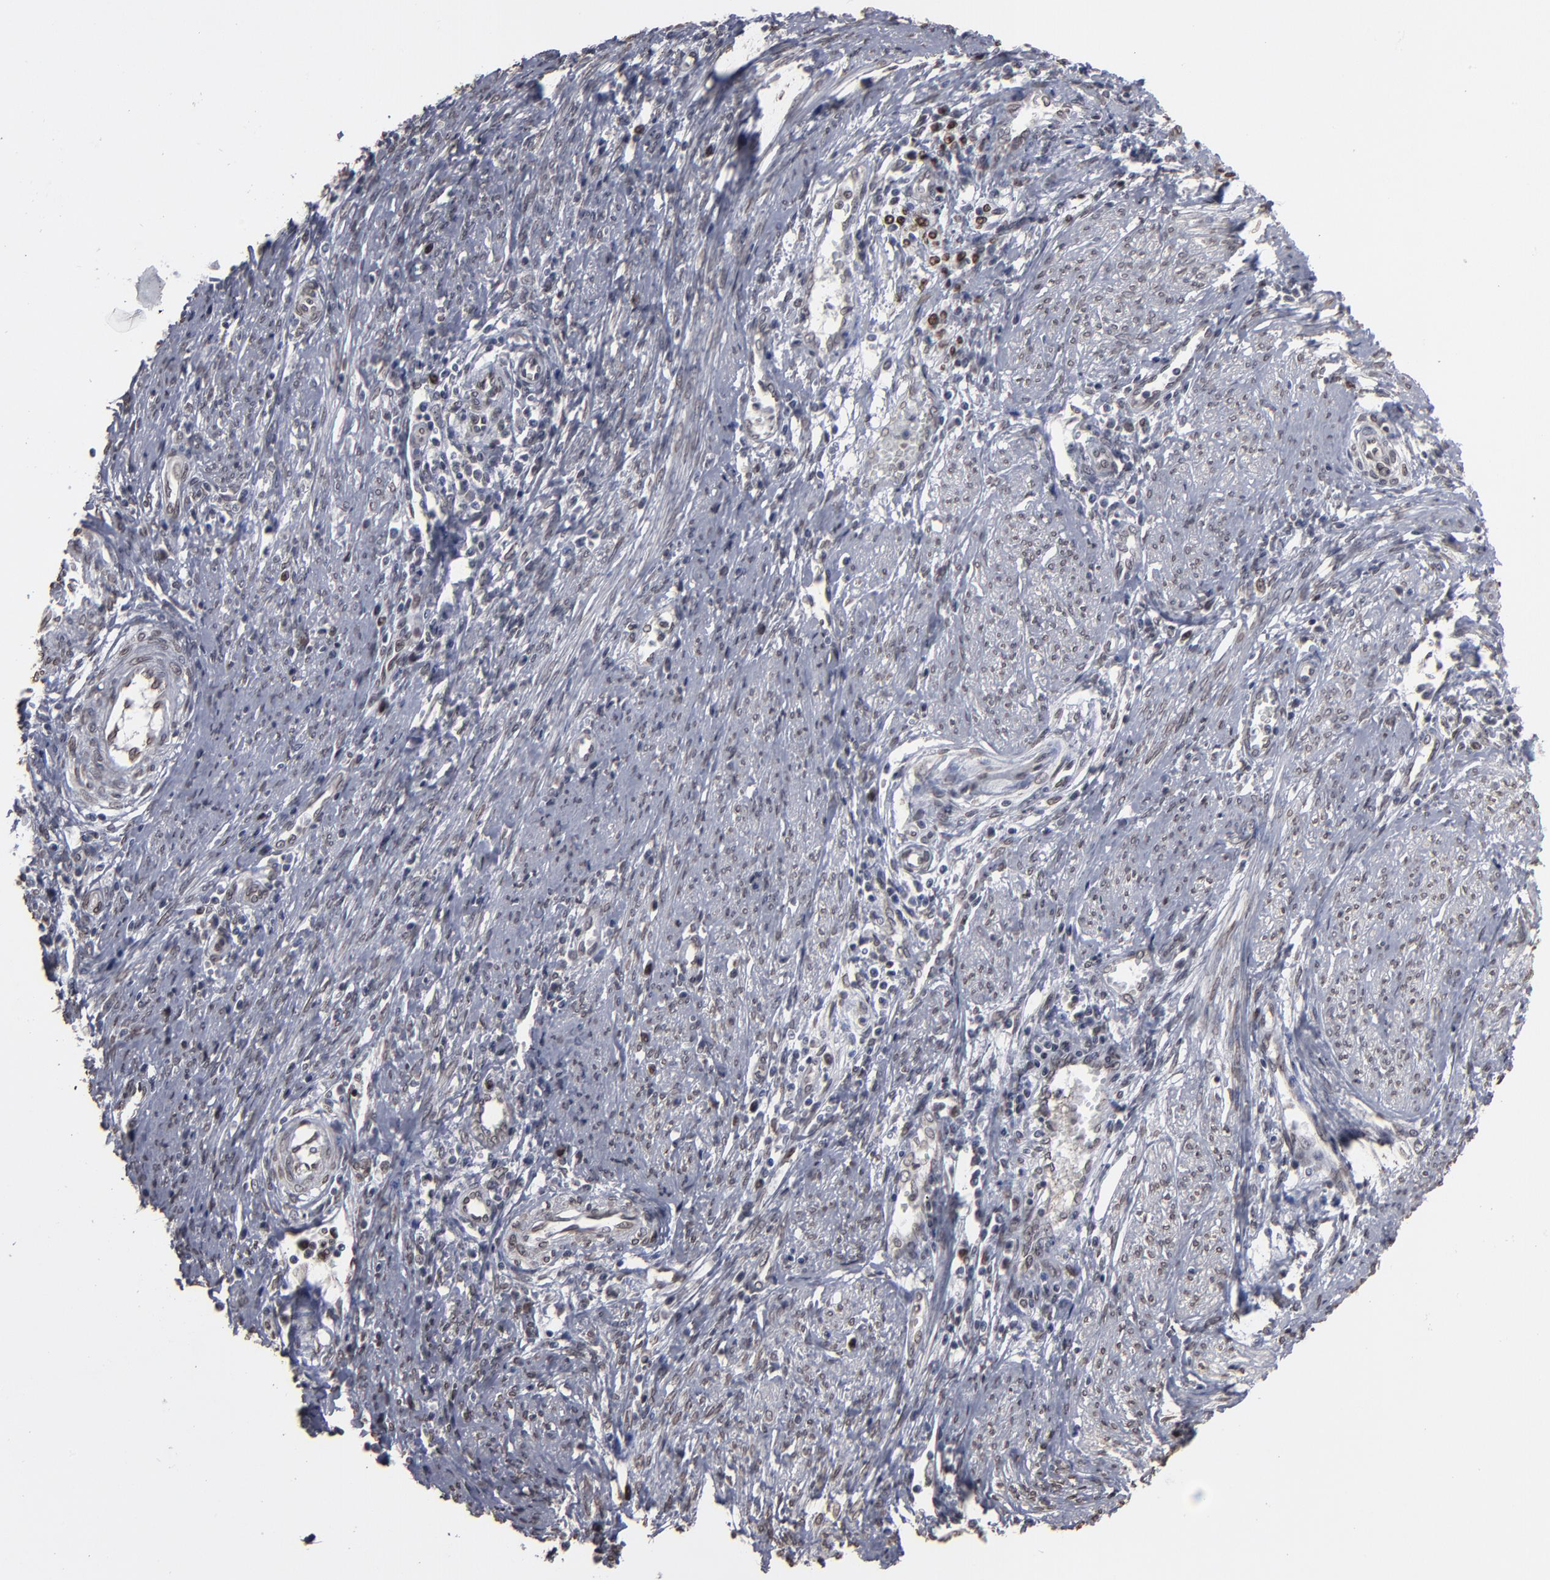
{"staining": {"intensity": "moderate", "quantity": "<25%", "location": "nuclear"}, "tissue": "cervical cancer", "cell_type": "Tumor cells", "image_type": "cancer", "snomed": [{"axis": "morphology", "description": "Adenocarcinoma, NOS"}, {"axis": "topography", "description": "Cervix"}], "caption": "Cervical cancer stained with a protein marker demonstrates moderate staining in tumor cells.", "gene": "BAZ1A", "patient": {"sex": "female", "age": 36}}